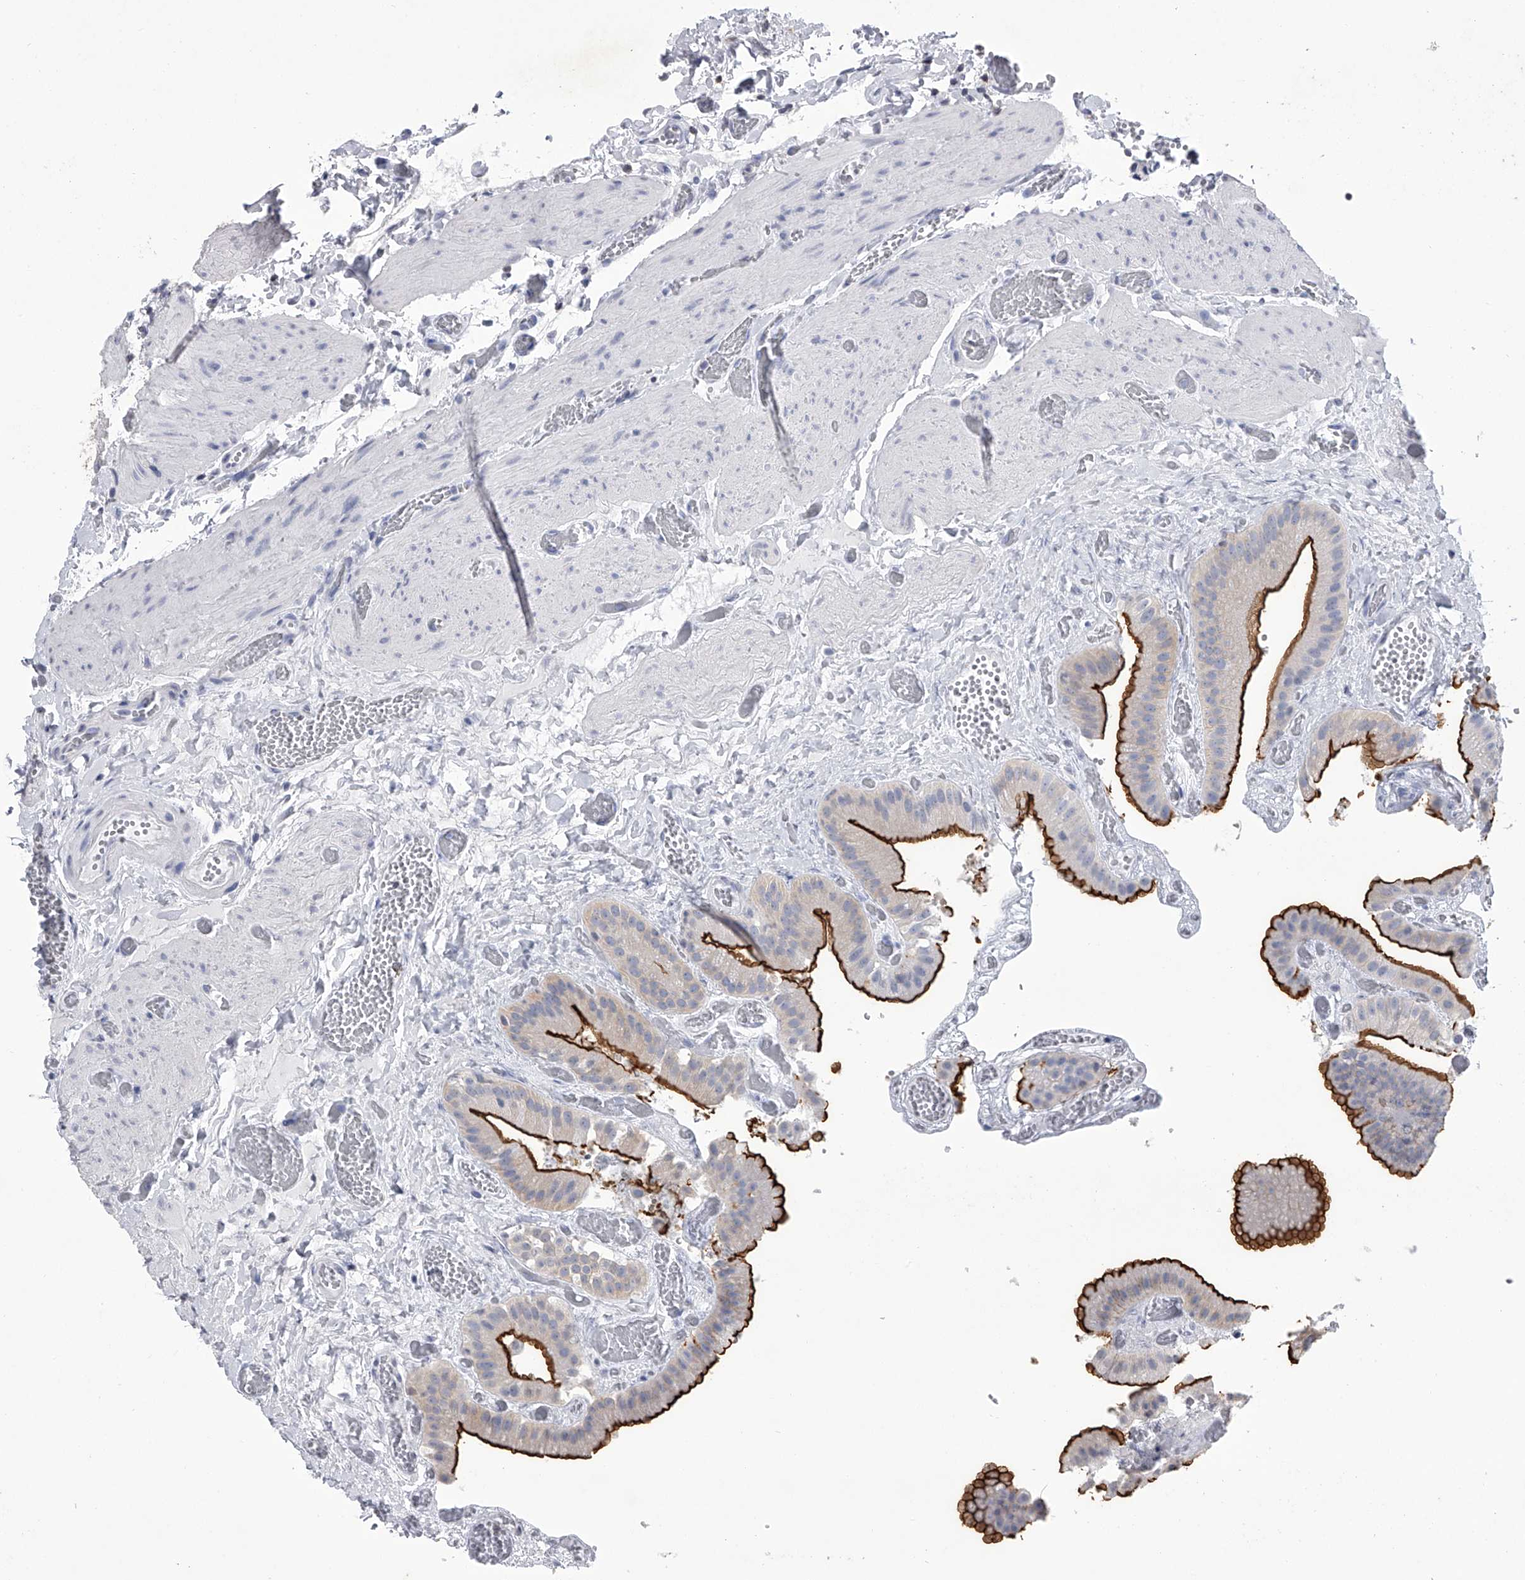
{"staining": {"intensity": "strong", "quantity": "<25%", "location": "cytoplasmic/membranous"}, "tissue": "gallbladder", "cell_type": "Glandular cells", "image_type": "normal", "snomed": [{"axis": "morphology", "description": "Normal tissue, NOS"}, {"axis": "topography", "description": "Gallbladder"}], "caption": "IHC staining of benign gallbladder, which displays medium levels of strong cytoplasmic/membranous positivity in about <25% of glandular cells indicating strong cytoplasmic/membranous protein expression. The staining was performed using DAB (brown) for protein detection and nuclei were counterstained in hematoxylin (blue).", "gene": "TASP1", "patient": {"sex": "female", "age": 64}}